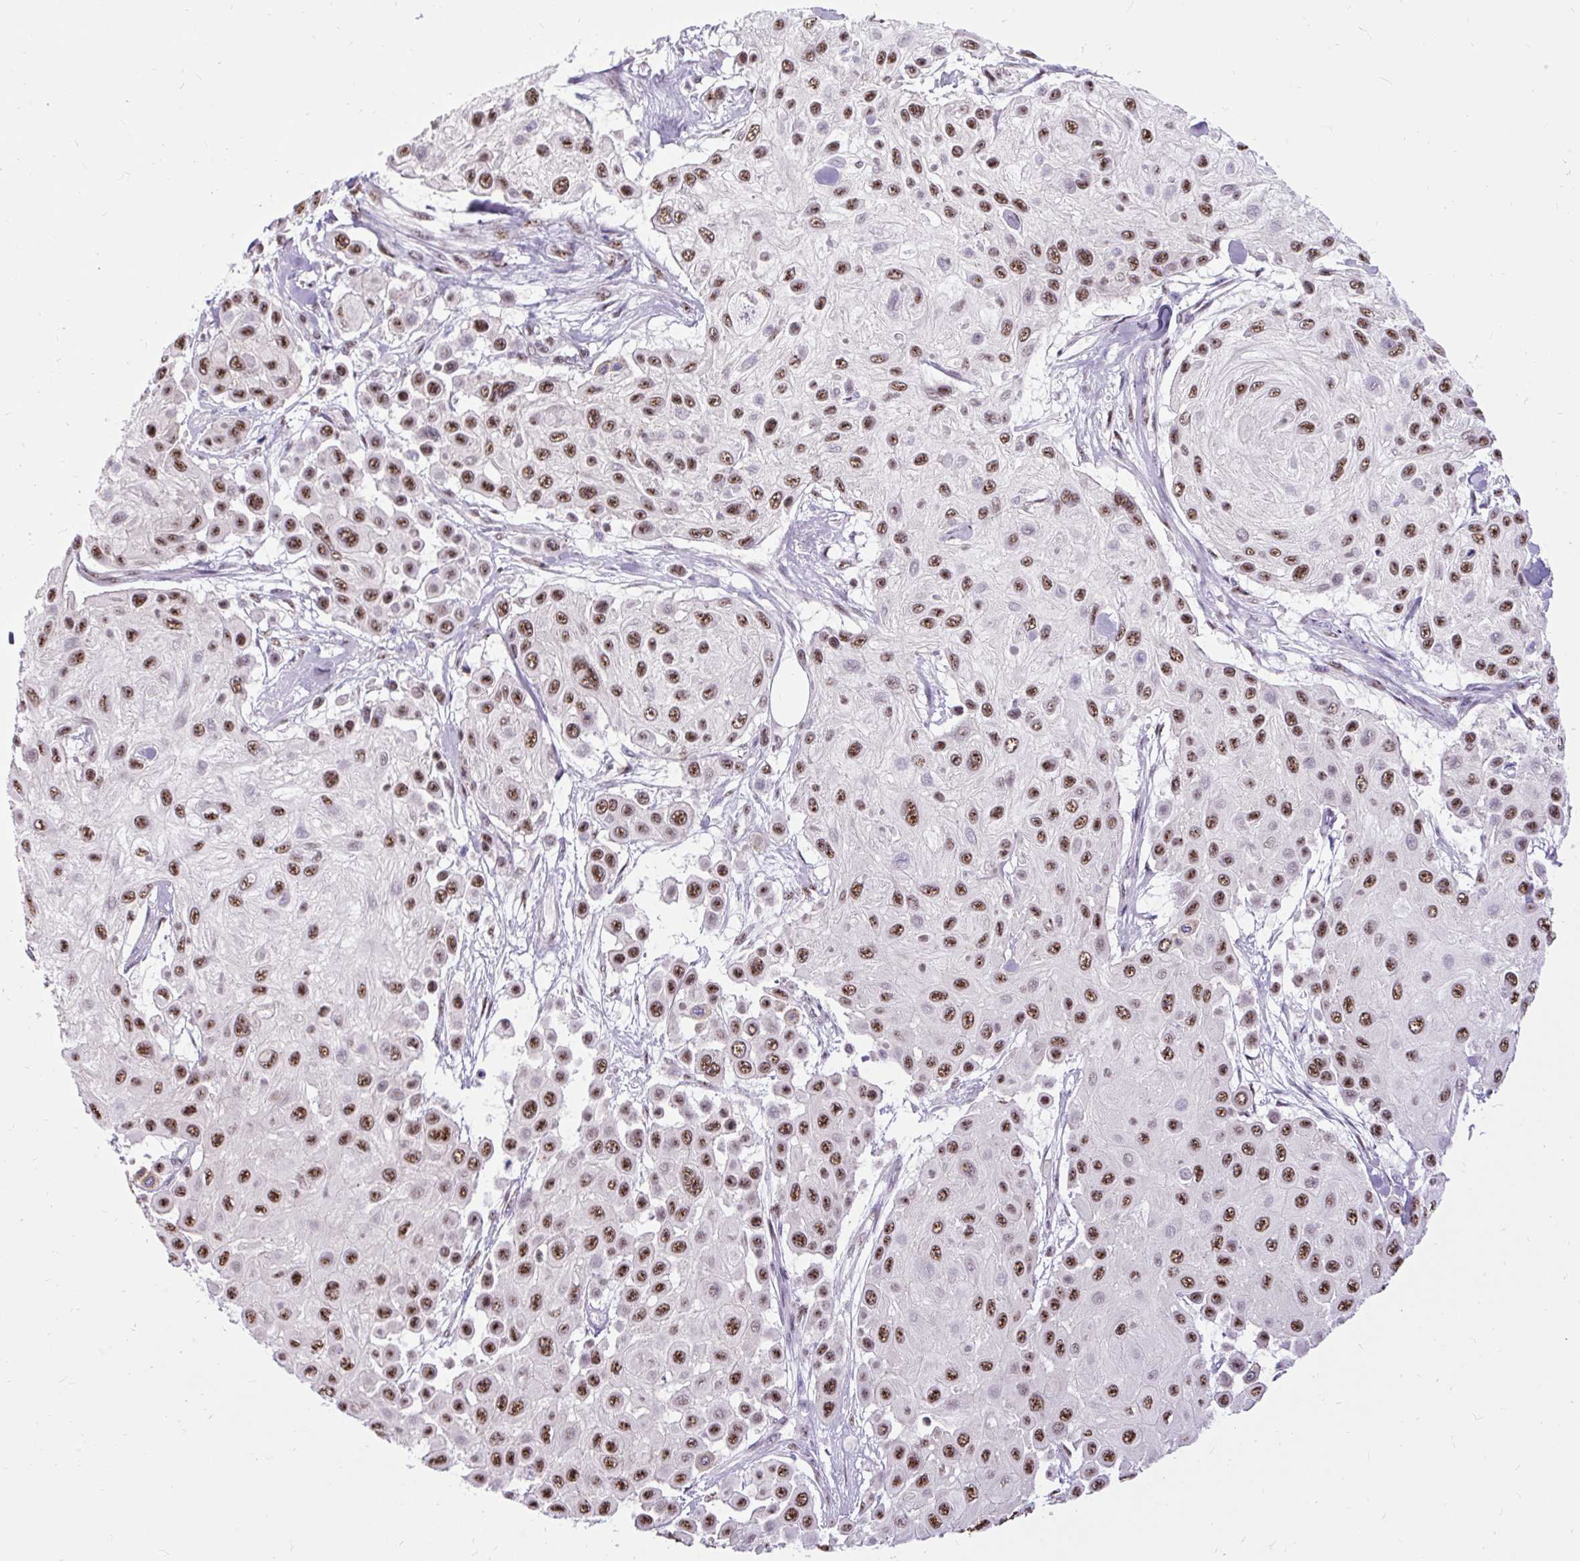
{"staining": {"intensity": "moderate", "quantity": ">75%", "location": "nuclear"}, "tissue": "skin cancer", "cell_type": "Tumor cells", "image_type": "cancer", "snomed": [{"axis": "morphology", "description": "Squamous cell carcinoma, NOS"}, {"axis": "topography", "description": "Skin"}], "caption": "Human skin cancer stained with a brown dye demonstrates moderate nuclear positive expression in about >75% of tumor cells.", "gene": "SMC5", "patient": {"sex": "male", "age": 67}}